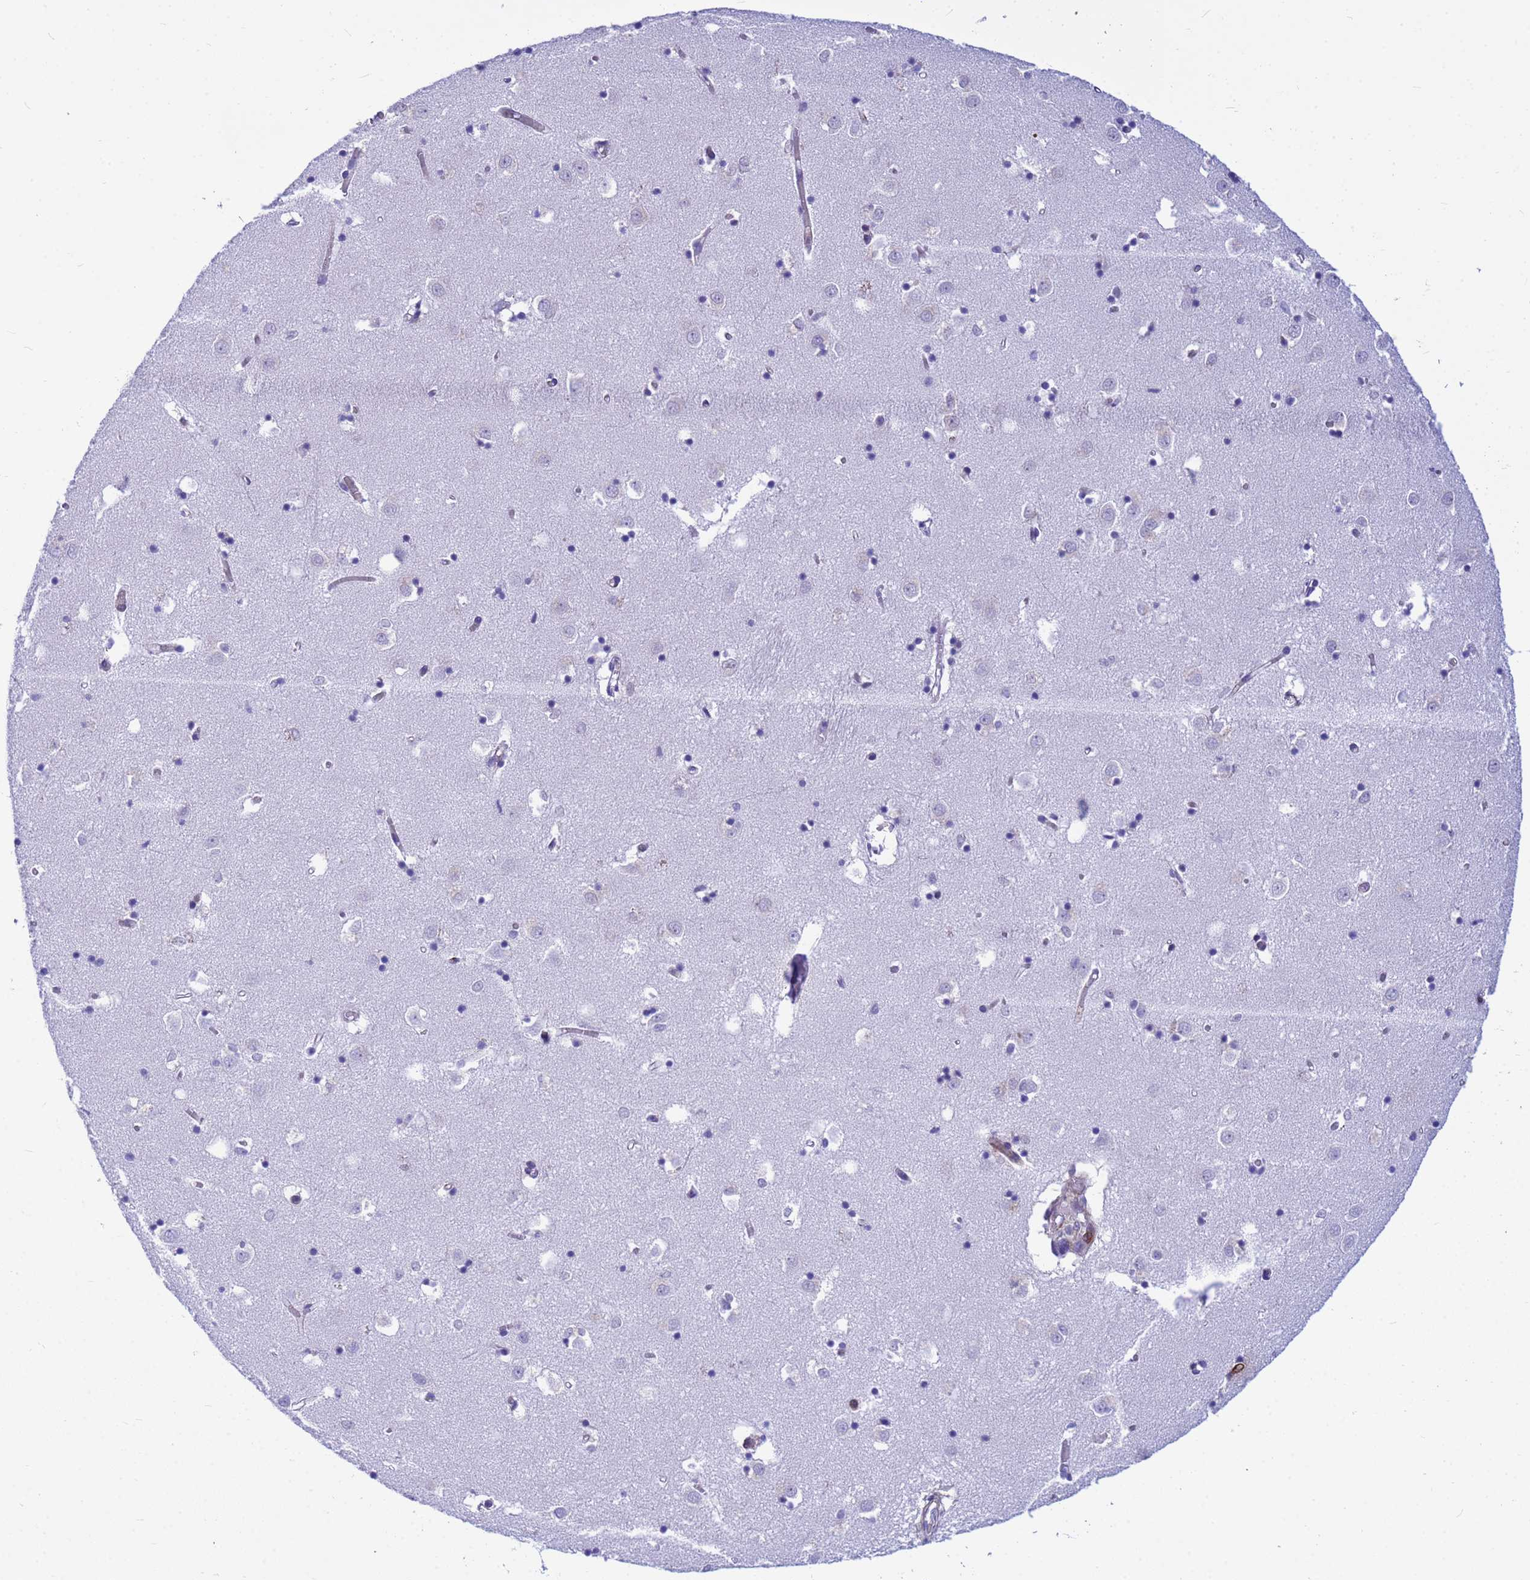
{"staining": {"intensity": "negative", "quantity": "none", "location": "none"}, "tissue": "caudate", "cell_type": "Glial cells", "image_type": "normal", "snomed": [{"axis": "morphology", "description": "Normal tissue, NOS"}, {"axis": "topography", "description": "Lateral ventricle wall"}], "caption": "The micrograph displays no significant positivity in glial cells of caudate. (Brightfield microscopy of DAB IHC at high magnification).", "gene": "ORM1", "patient": {"sex": "male", "age": 70}}